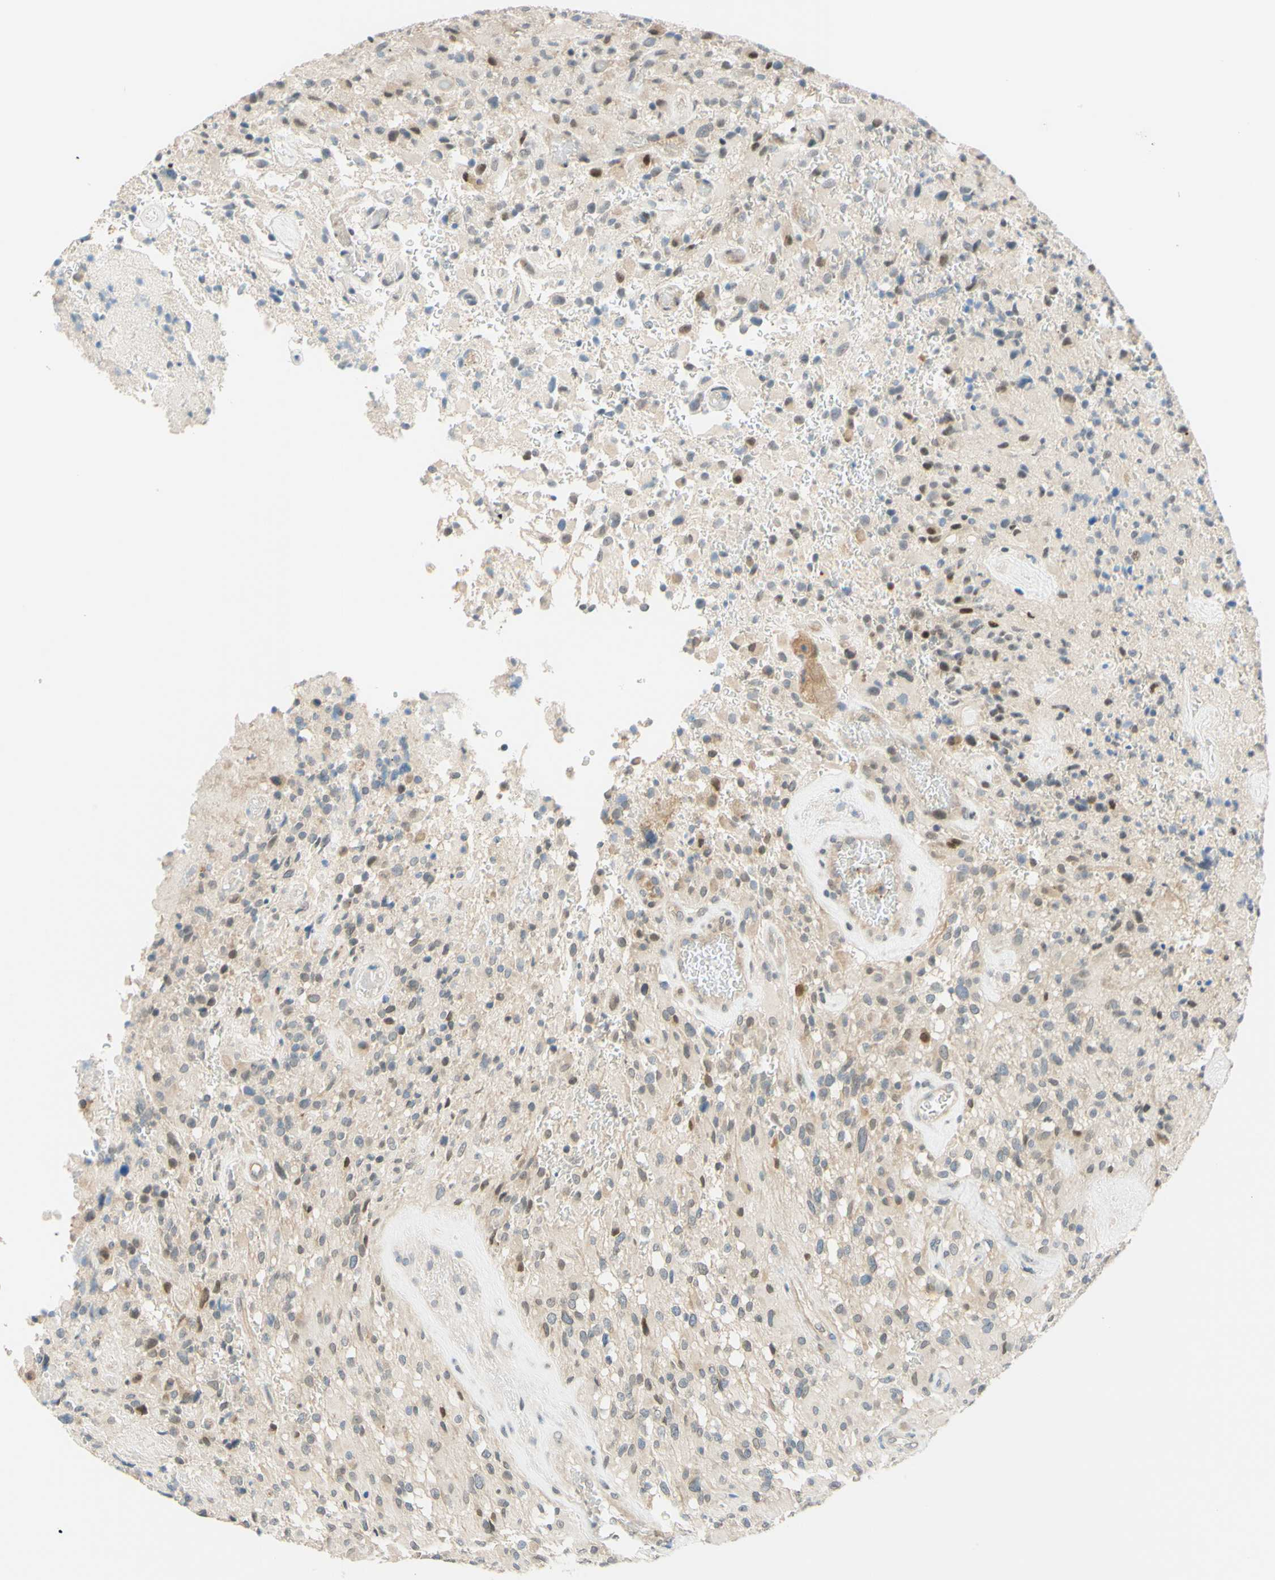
{"staining": {"intensity": "moderate", "quantity": "<25%", "location": "nuclear"}, "tissue": "glioma", "cell_type": "Tumor cells", "image_type": "cancer", "snomed": [{"axis": "morphology", "description": "Glioma, malignant, High grade"}, {"axis": "topography", "description": "Brain"}], "caption": "An image of human malignant glioma (high-grade) stained for a protein reveals moderate nuclear brown staining in tumor cells.", "gene": "C2CD2L", "patient": {"sex": "male", "age": 71}}